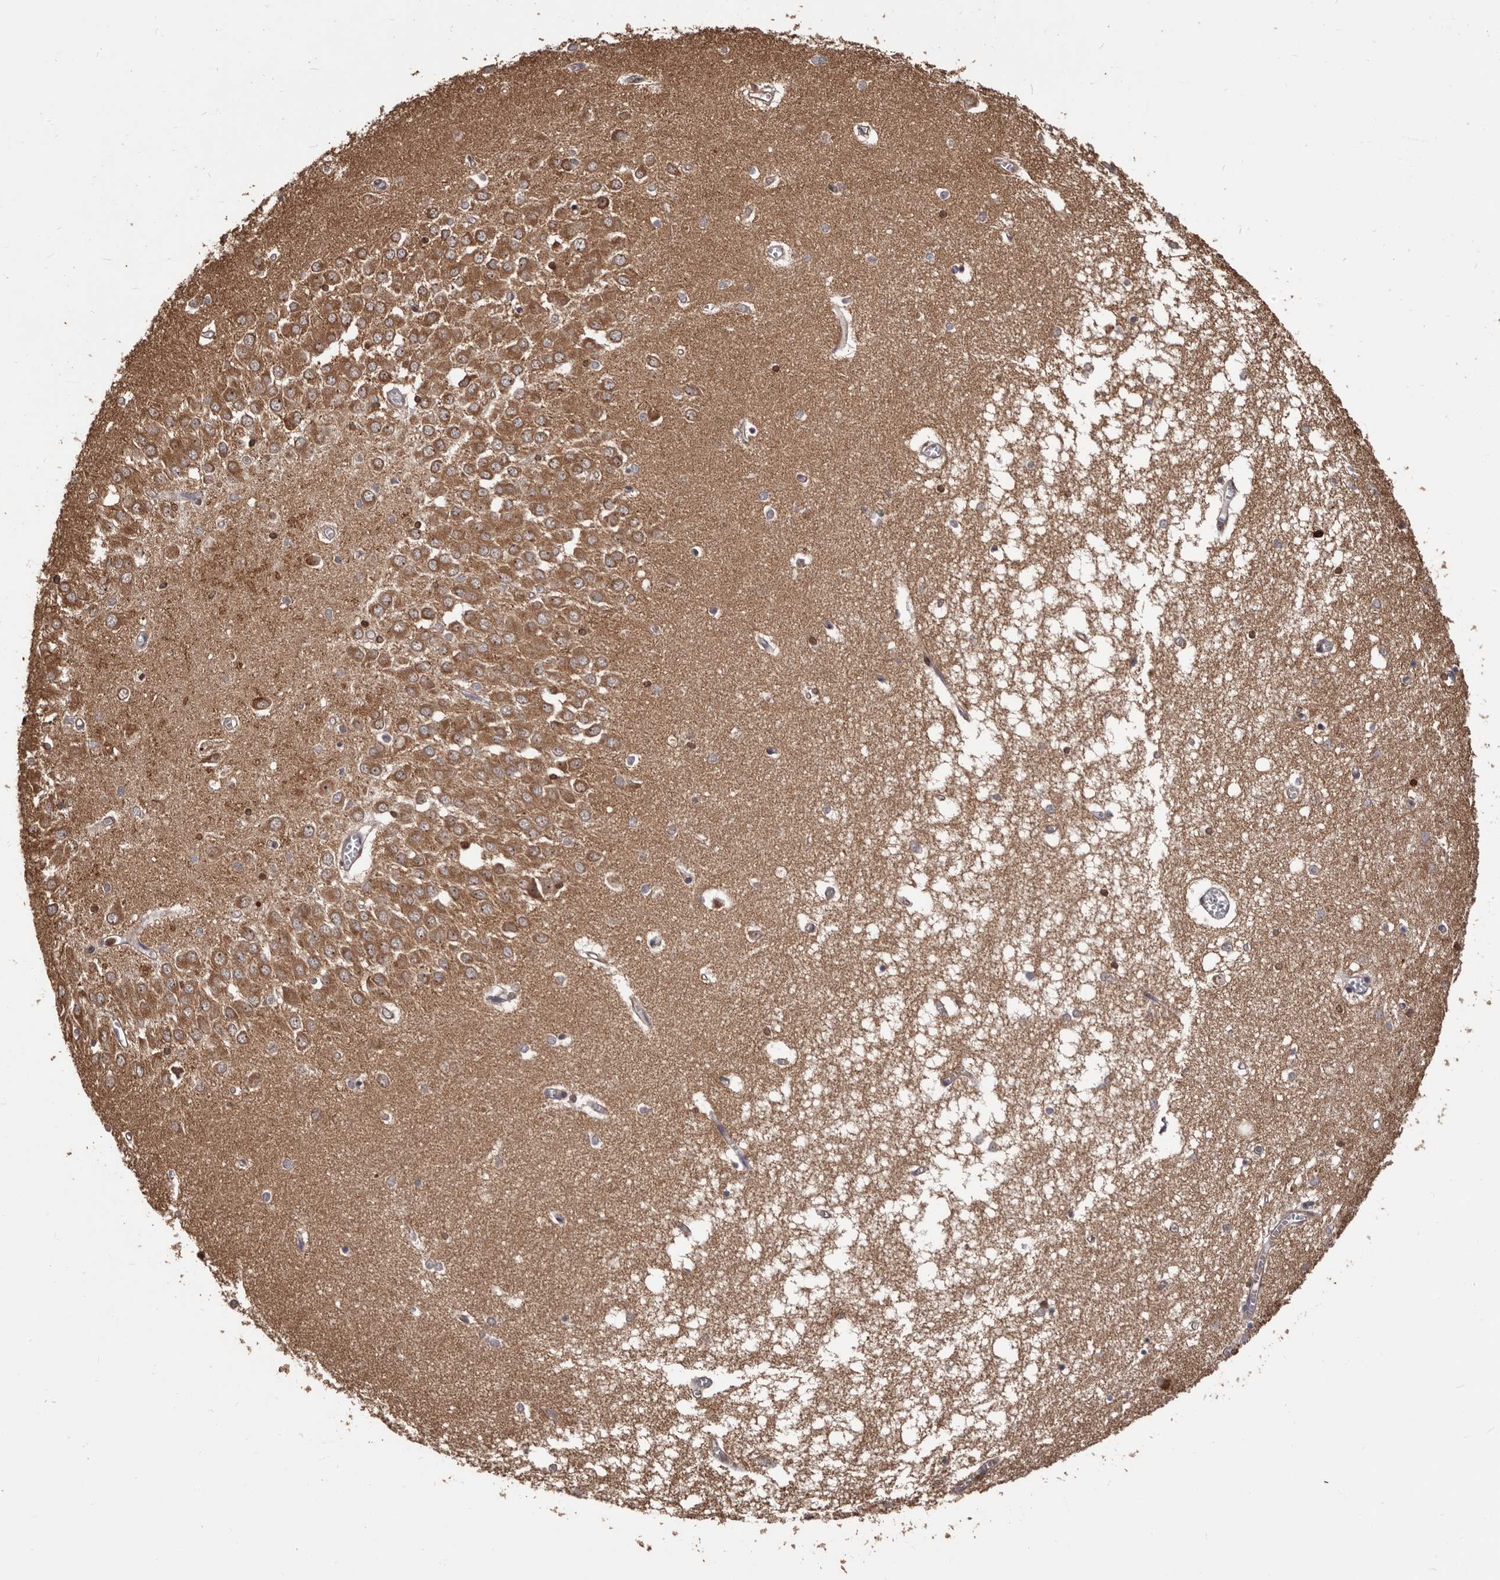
{"staining": {"intensity": "moderate", "quantity": "<25%", "location": "cytoplasmic/membranous"}, "tissue": "hippocampus", "cell_type": "Glial cells", "image_type": "normal", "snomed": [{"axis": "morphology", "description": "Normal tissue, NOS"}, {"axis": "topography", "description": "Hippocampus"}], "caption": "An immunohistochemistry (IHC) photomicrograph of normal tissue is shown. Protein staining in brown highlights moderate cytoplasmic/membranous positivity in hippocampus within glial cells. The staining was performed using DAB, with brown indicating positive protein expression. Nuclei are stained blue with hematoxylin.", "gene": "ZCCHC7", "patient": {"sex": "male", "age": 70}}